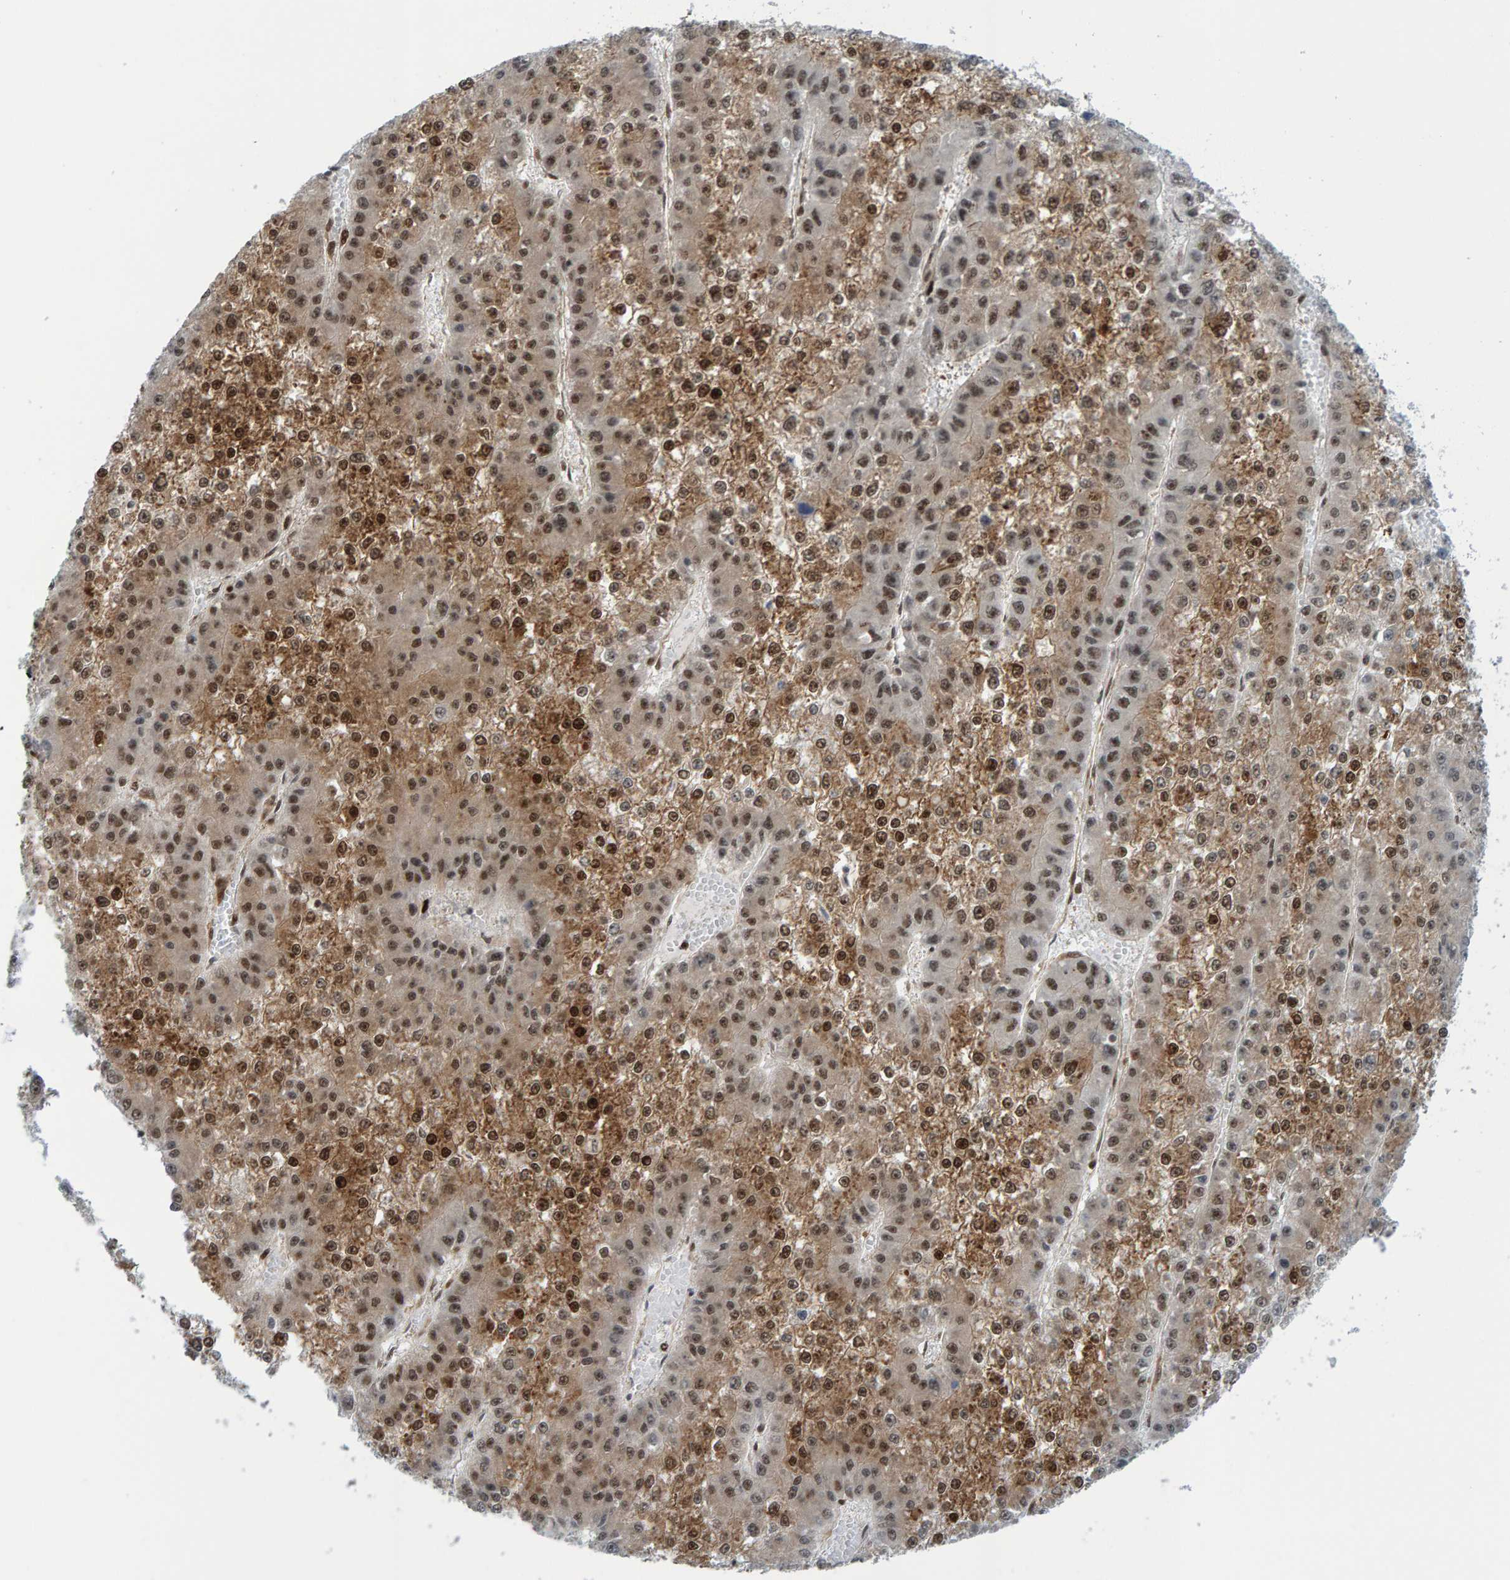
{"staining": {"intensity": "moderate", "quantity": ">75%", "location": "cytoplasmic/membranous,nuclear"}, "tissue": "liver cancer", "cell_type": "Tumor cells", "image_type": "cancer", "snomed": [{"axis": "morphology", "description": "Carcinoma, Hepatocellular, NOS"}, {"axis": "topography", "description": "Liver"}], "caption": "Liver cancer (hepatocellular carcinoma) stained with a protein marker exhibits moderate staining in tumor cells.", "gene": "ZNF366", "patient": {"sex": "female", "age": 73}}